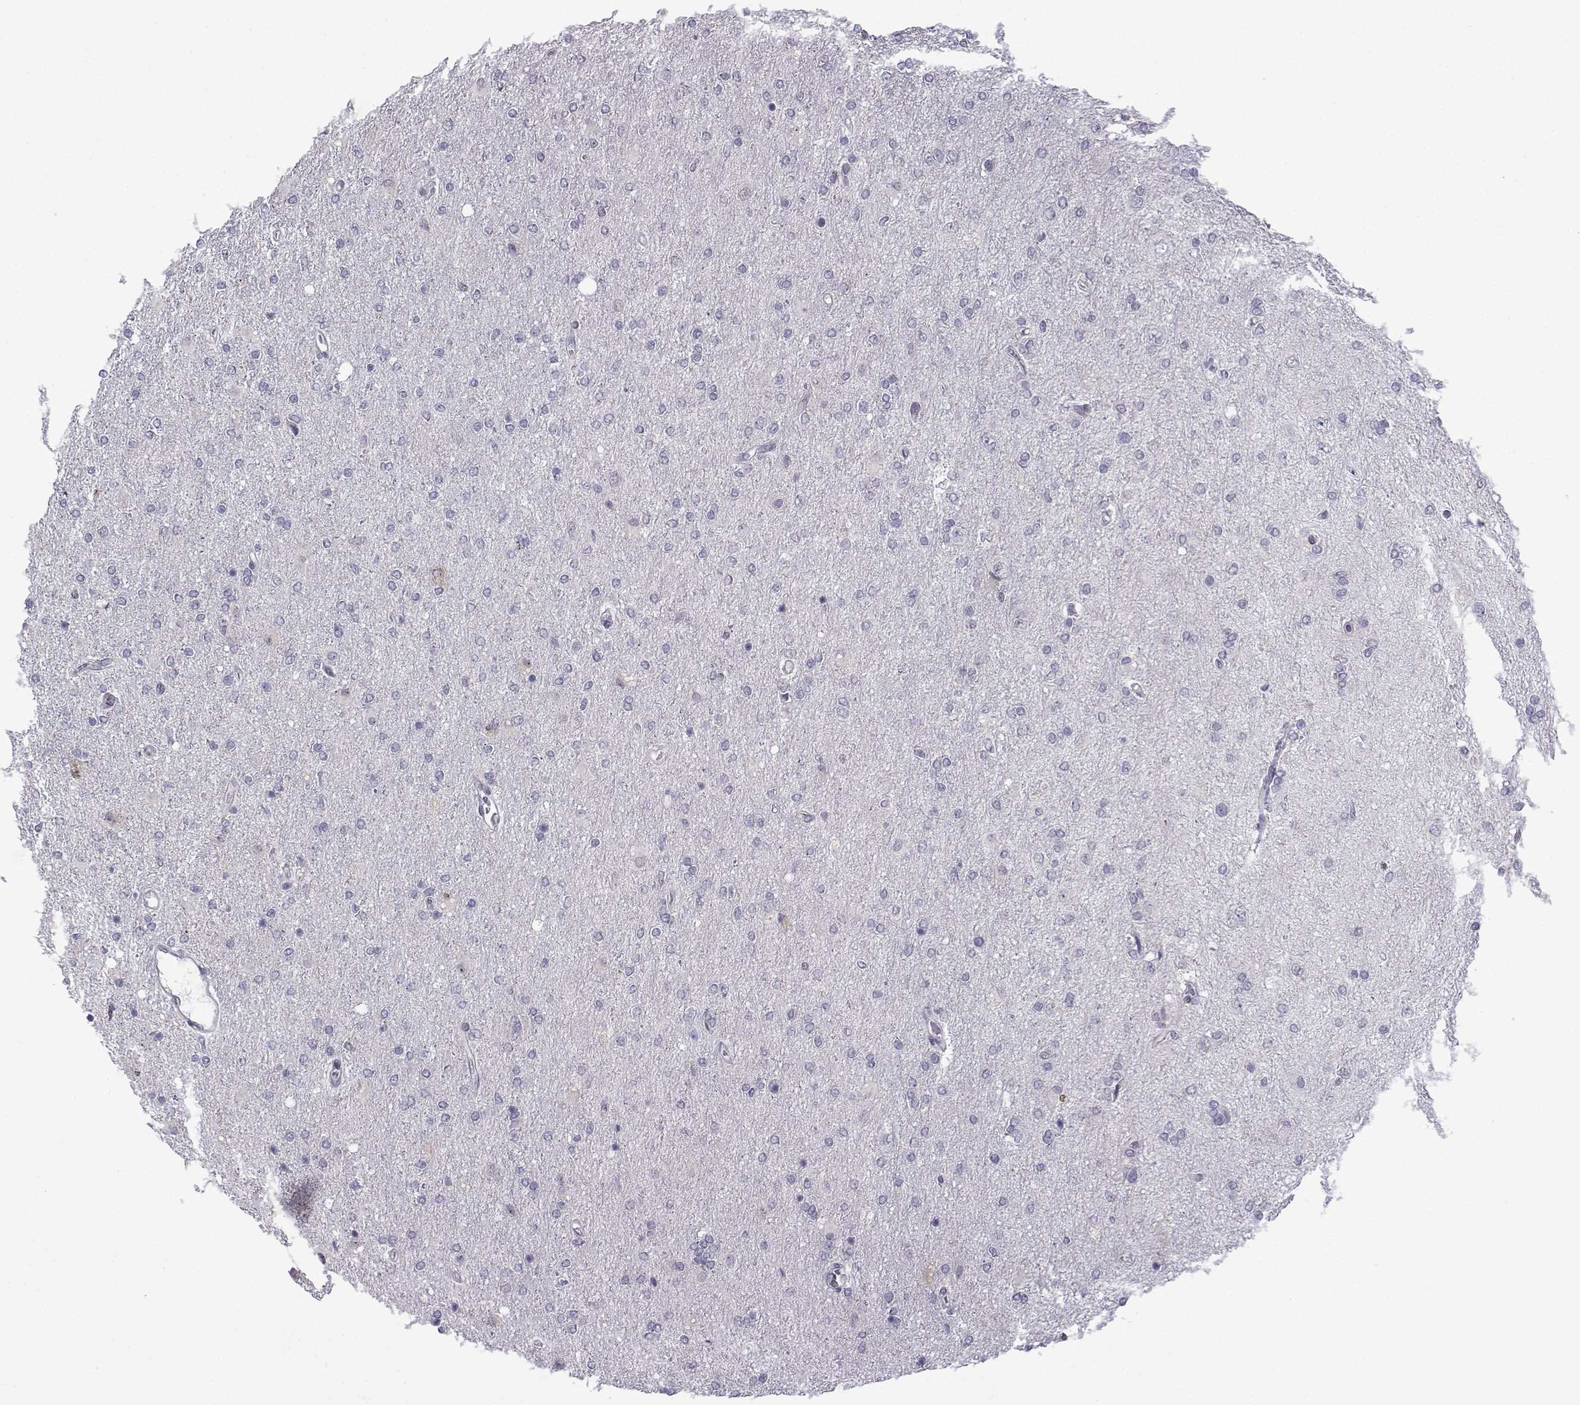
{"staining": {"intensity": "negative", "quantity": "none", "location": "none"}, "tissue": "glioma", "cell_type": "Tumor cells", "image_type": "cancer", "snomed": [{"axis": "morphology", "description": "Glioma, malignant, High grade"}, {"axis": "topography", "description": "Cerebral cortex"}], "caption": "There is no significant positivity in tumor cells of malignant glioma (high-grade).", "gene": "INCENP", "patient": {"sex": "male", "age": 70}}